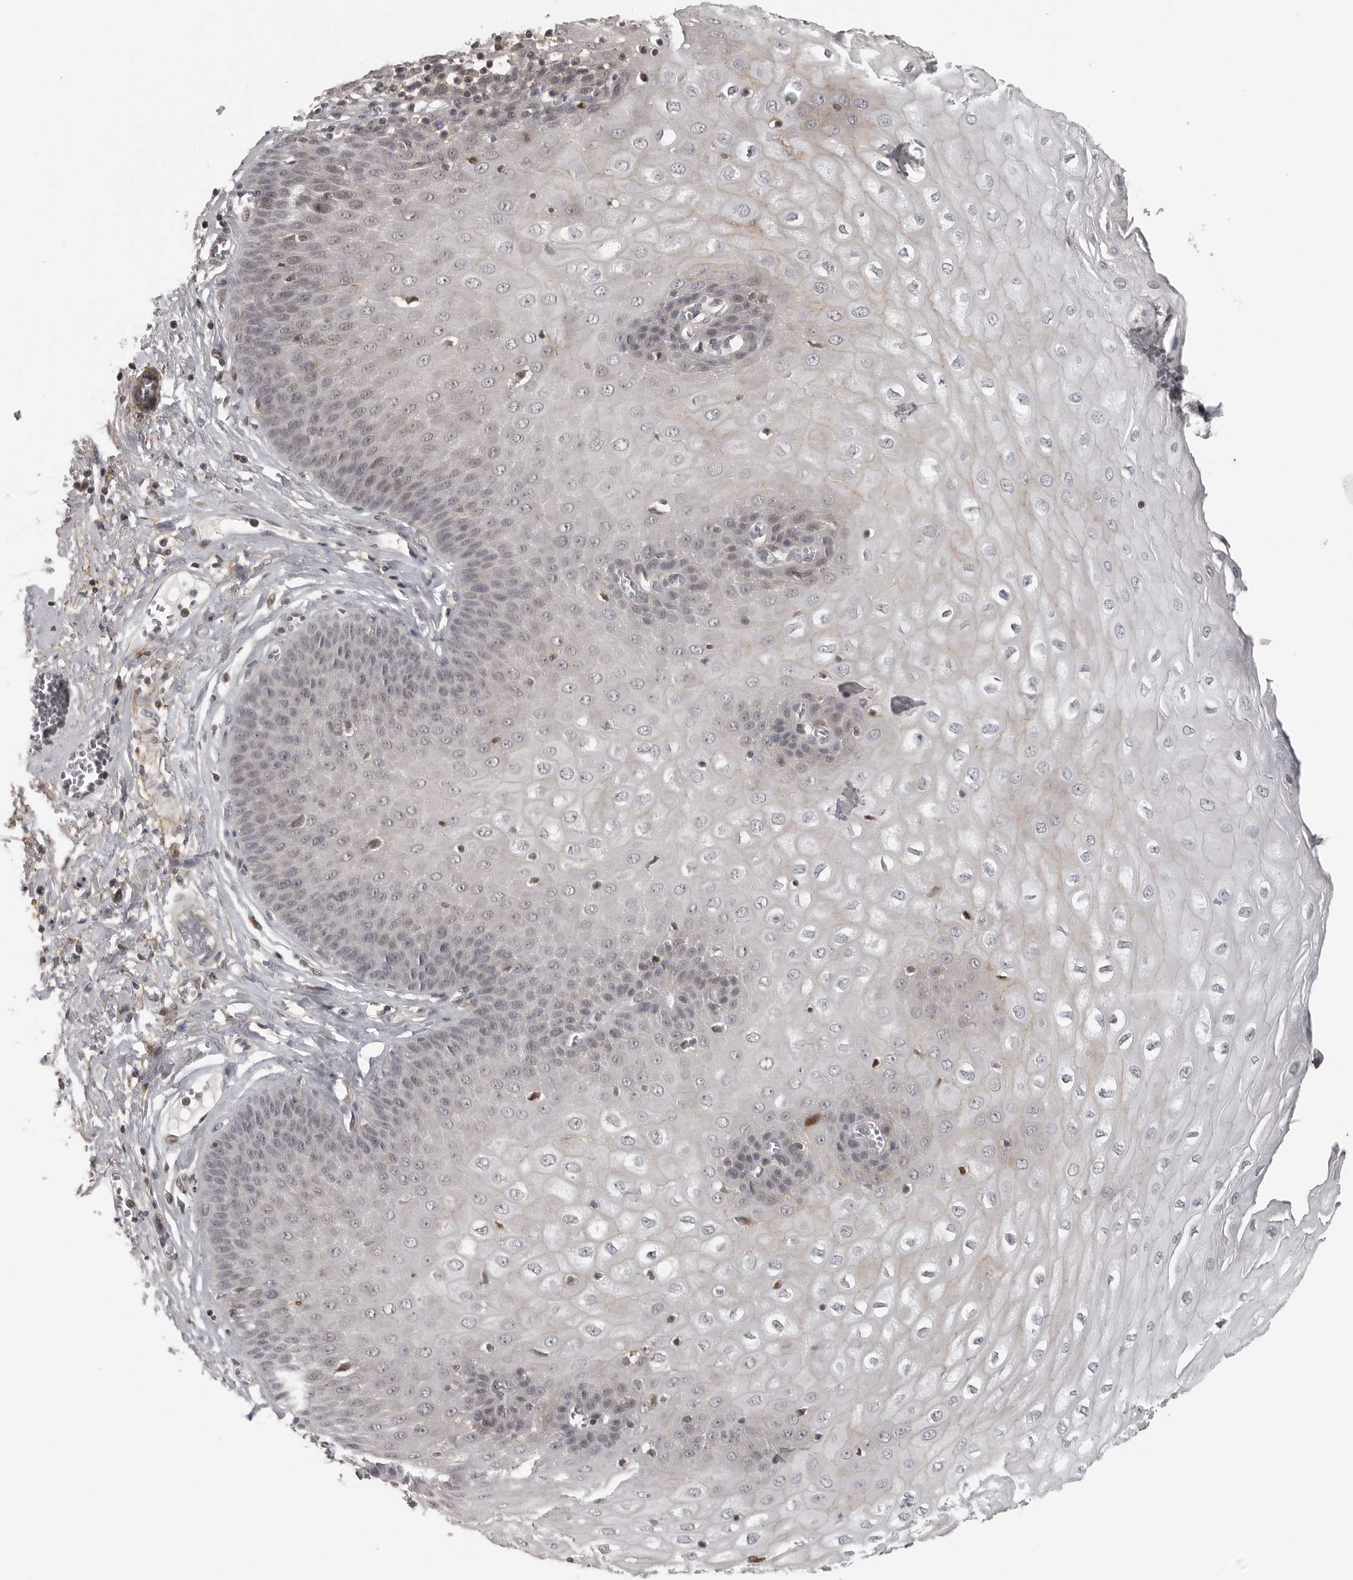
{"staining": {"intensity": "moderate", "quantity": "<25%", "location": "cytoplasmic/membranous,nuclear"}, "tissue": "esophagus", "cell_type": "Squamous epithelial cells", "image_type": "normal", "snomed": [{"axis": "morphology", "description": "Normal tissue, NOS"}, {"axis": "topography", "description": "Esophagus"}], "caption": "An image of human esophagus stained for a protein exhibits moderate cytoplasmic/membranous,nuclear brown staining in squamous epithelial cells. (DAB (3,3'-diaminobenzidine) = brown stain, brightfield microscopy at high magnification).", "gene": "UROD", "patient": {"sex": "male", "age": 60}}